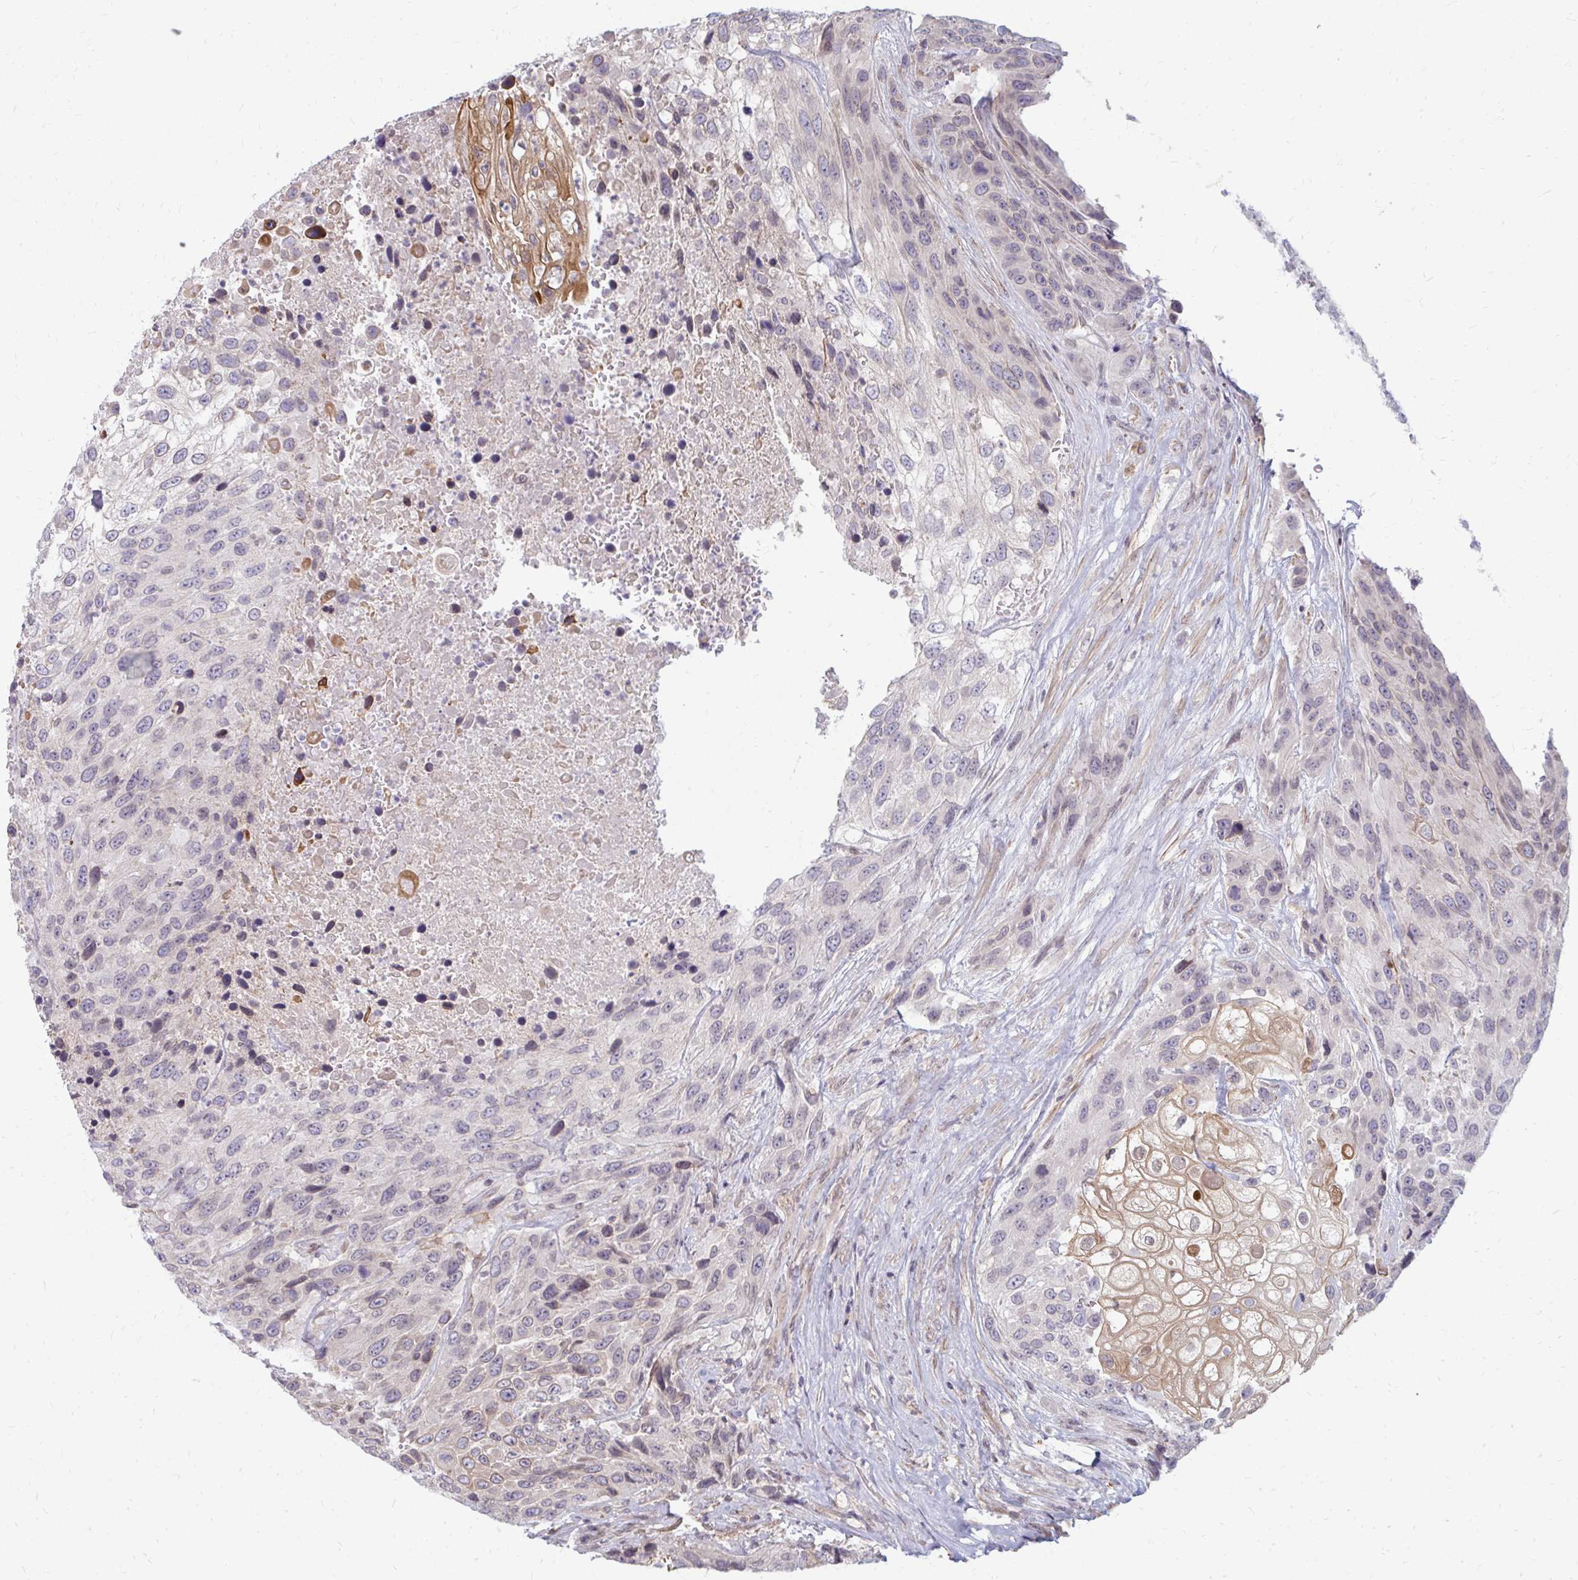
{"staining": {"intensity": "moderate", "quantity": "<25%", "location": "cytoplasmic/membranous"}, "tissue": "urothelial cancer", "cell_type": "Tumor cells", "image_type": "cancer", "snomed": [{"axis": "morphology", "description": "Urothelial carcinoma, High grade"}, {"axis": "topography", "description": "Urinary bladder"}], "caption": "Immunohistochemical staining of human high-grade urothelial carcinoma displays low levels of moderate cytoplasmic/membranous protein expression in about <25% of tumor cells.", "gene": "GPC5", "patient": {"sex": "female", "age": 70}}